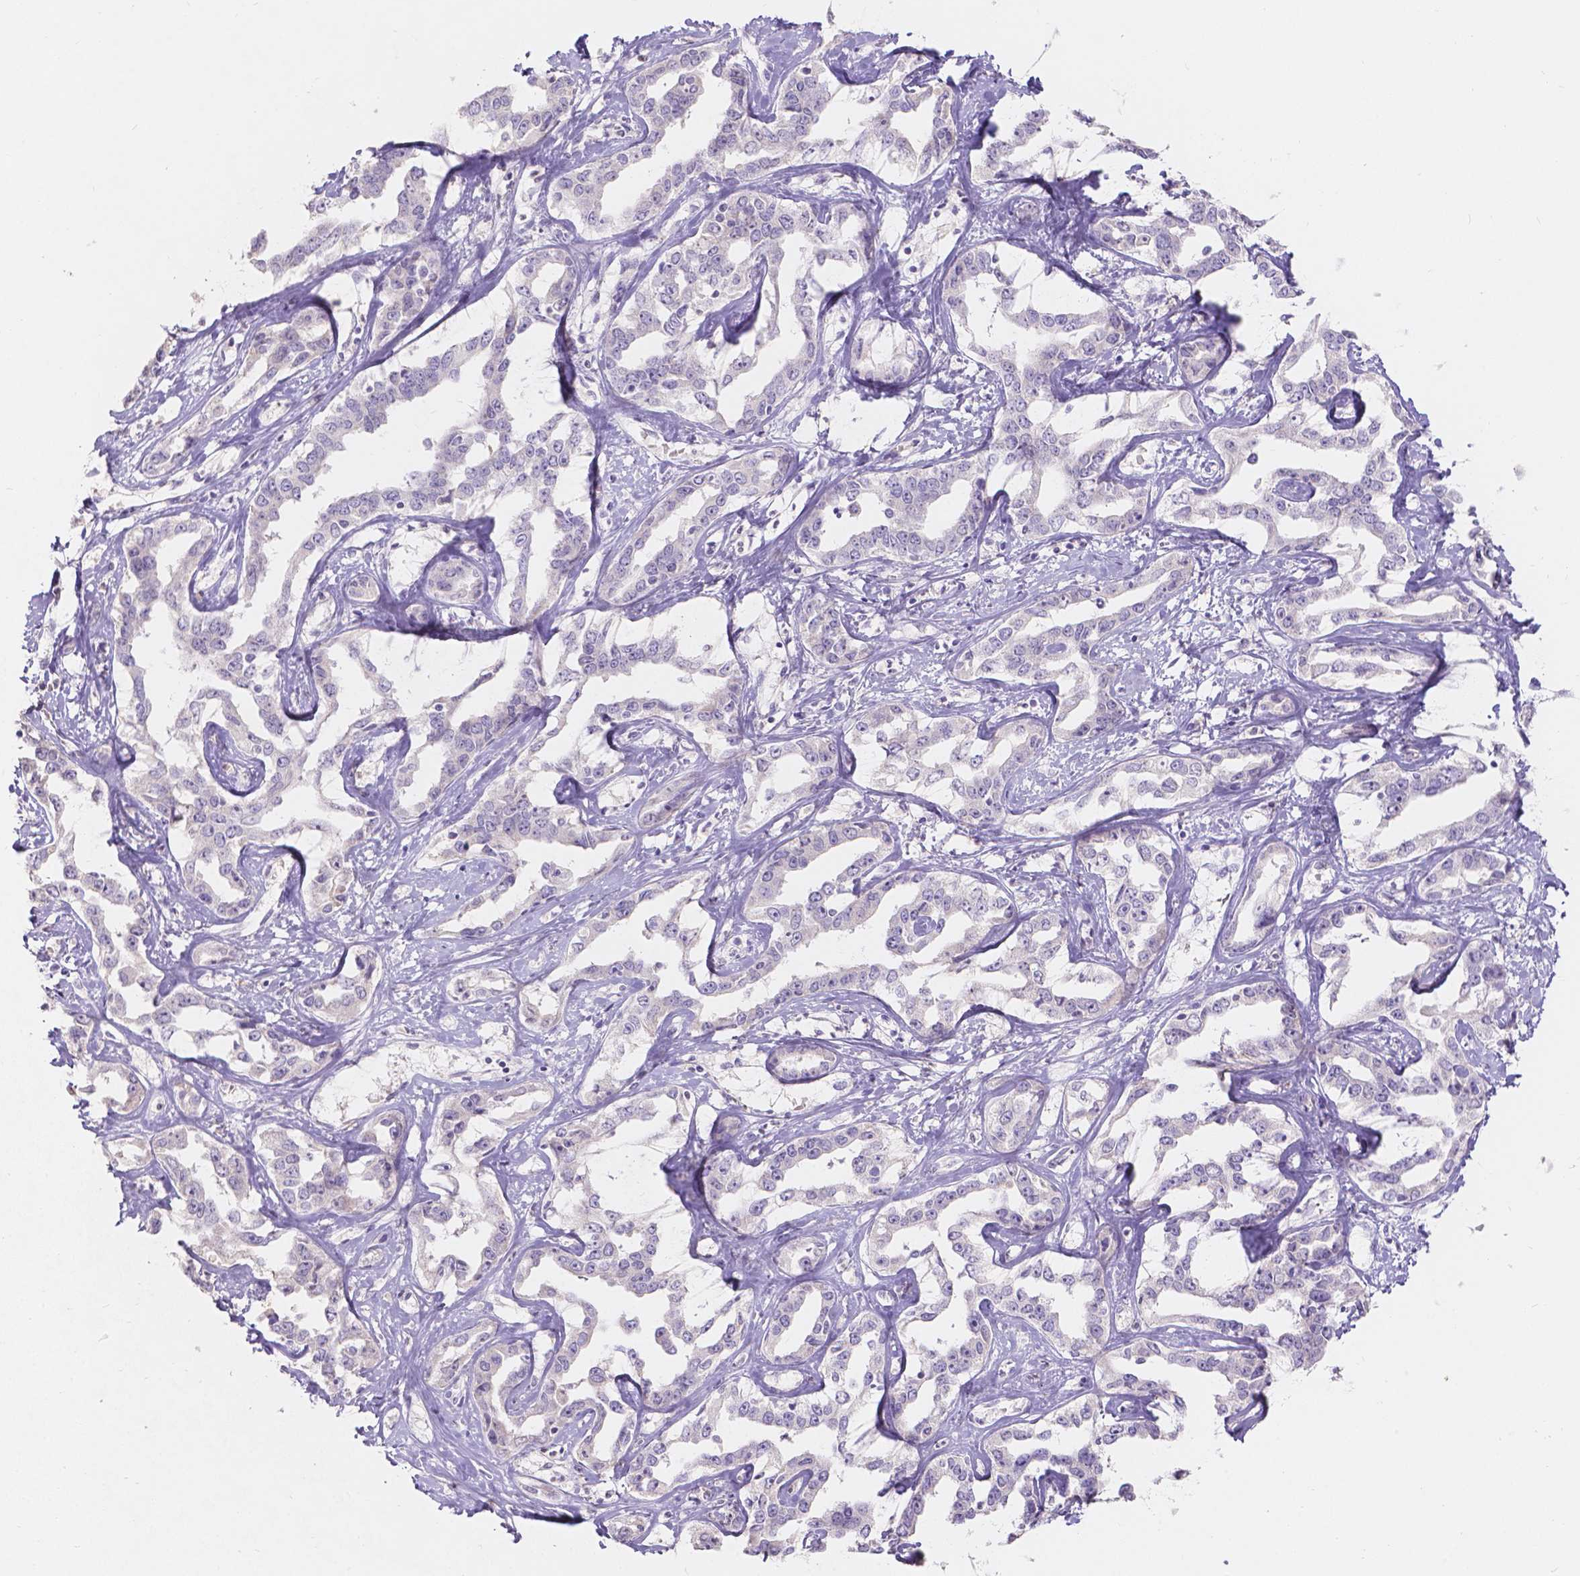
{"staining": {"intensity": "negative", "quantity": "none", "location": "none"}, "tissue": "liver cancer", "cell_type": "Tumor cells", "image_type": "cancer", "snomed": [{"axis": "morphology", "description": "Cholangiocarcinoma"}, {"axis": "topography", "description": "Liver"}], "caption": "Tumor cells show no significant expression in liver cancer.", "gene": "DCAF4L1", "patient": {"sex": "male", "age": 59}}